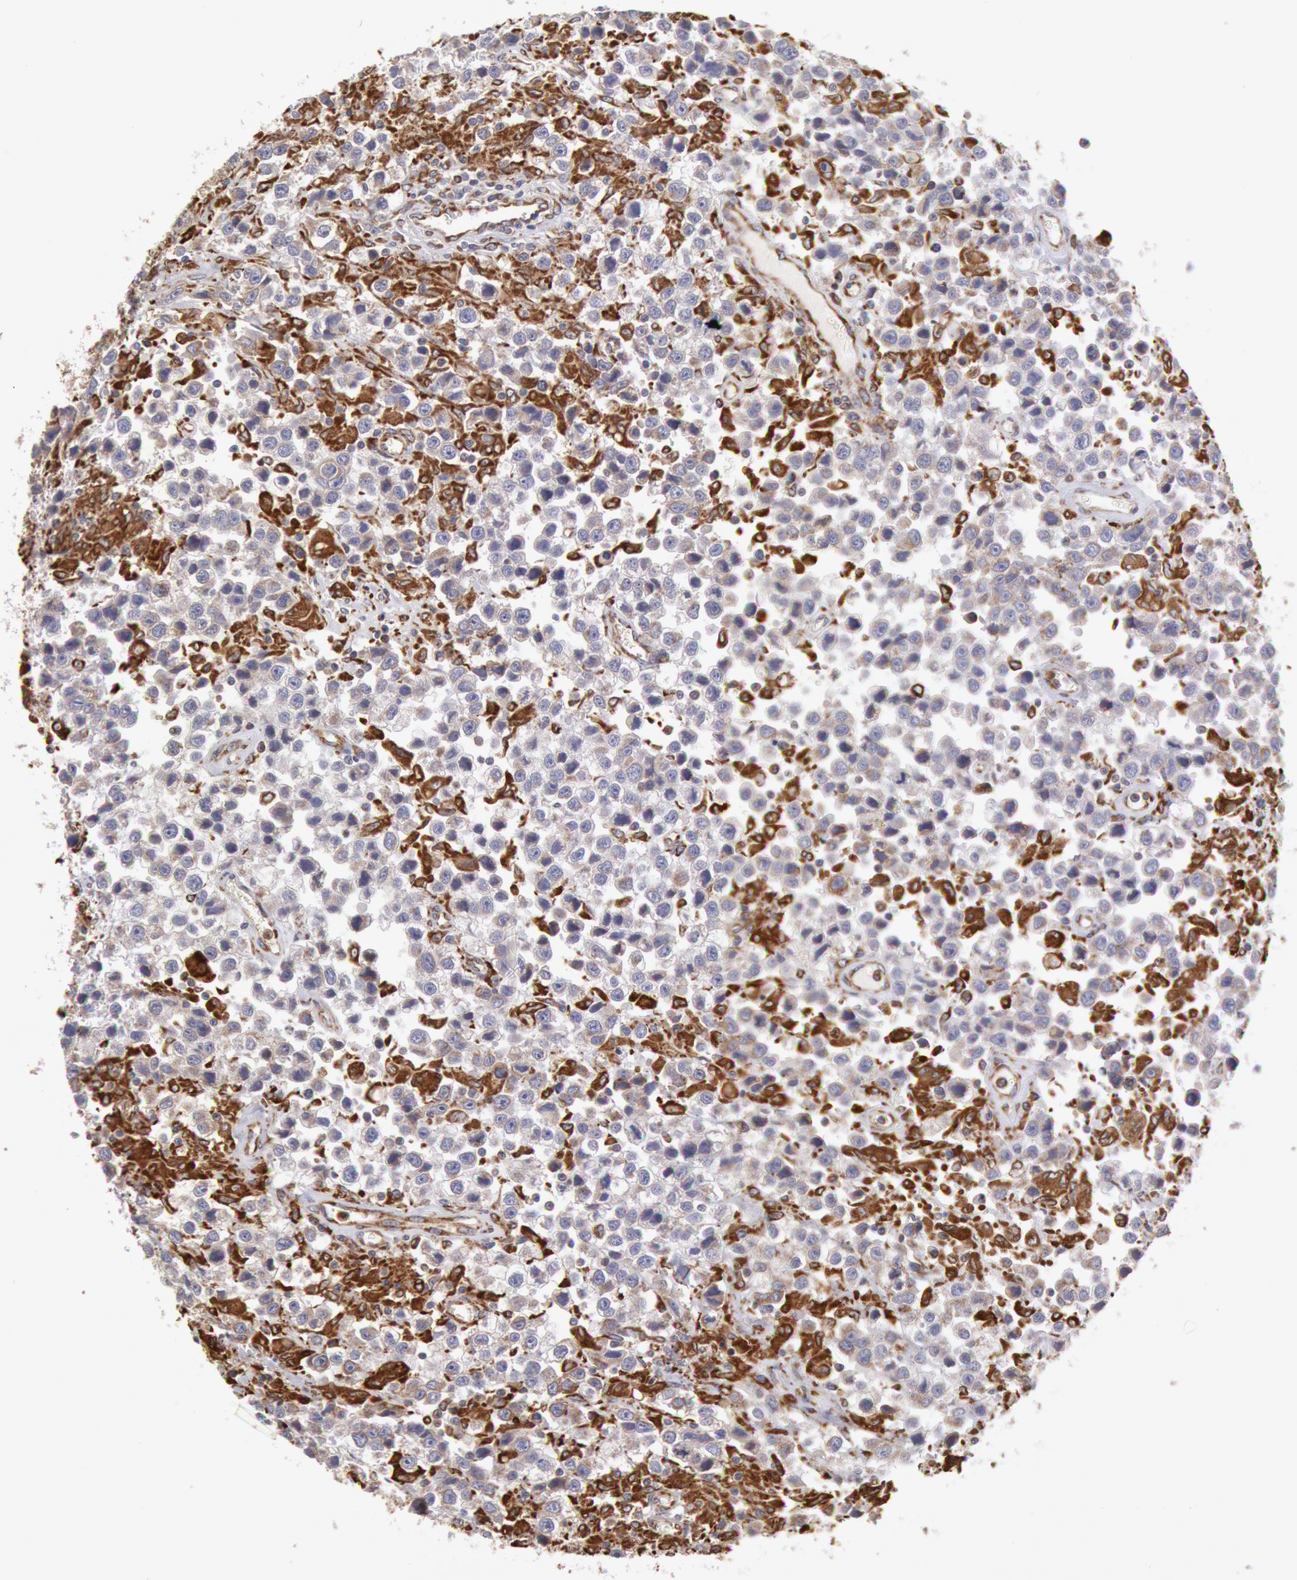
{"staining": {"intensity": "negative", "quantity": "none", "location": "none"}, "tissue": "testis cancer", "cell_type": "Tumor cells", "image_type": "cancer", "snomed": [{"axis": "morphology", "description": "Seminoma, NOS"}, {"axis": "topography", "description": "Testis"}], "caption": "Immunohistochemistry (IHC) of testis cancer reveals no staining in tumor cells.", "gene": "ERP44", "patient": {"sex": "male", "age": 43}}